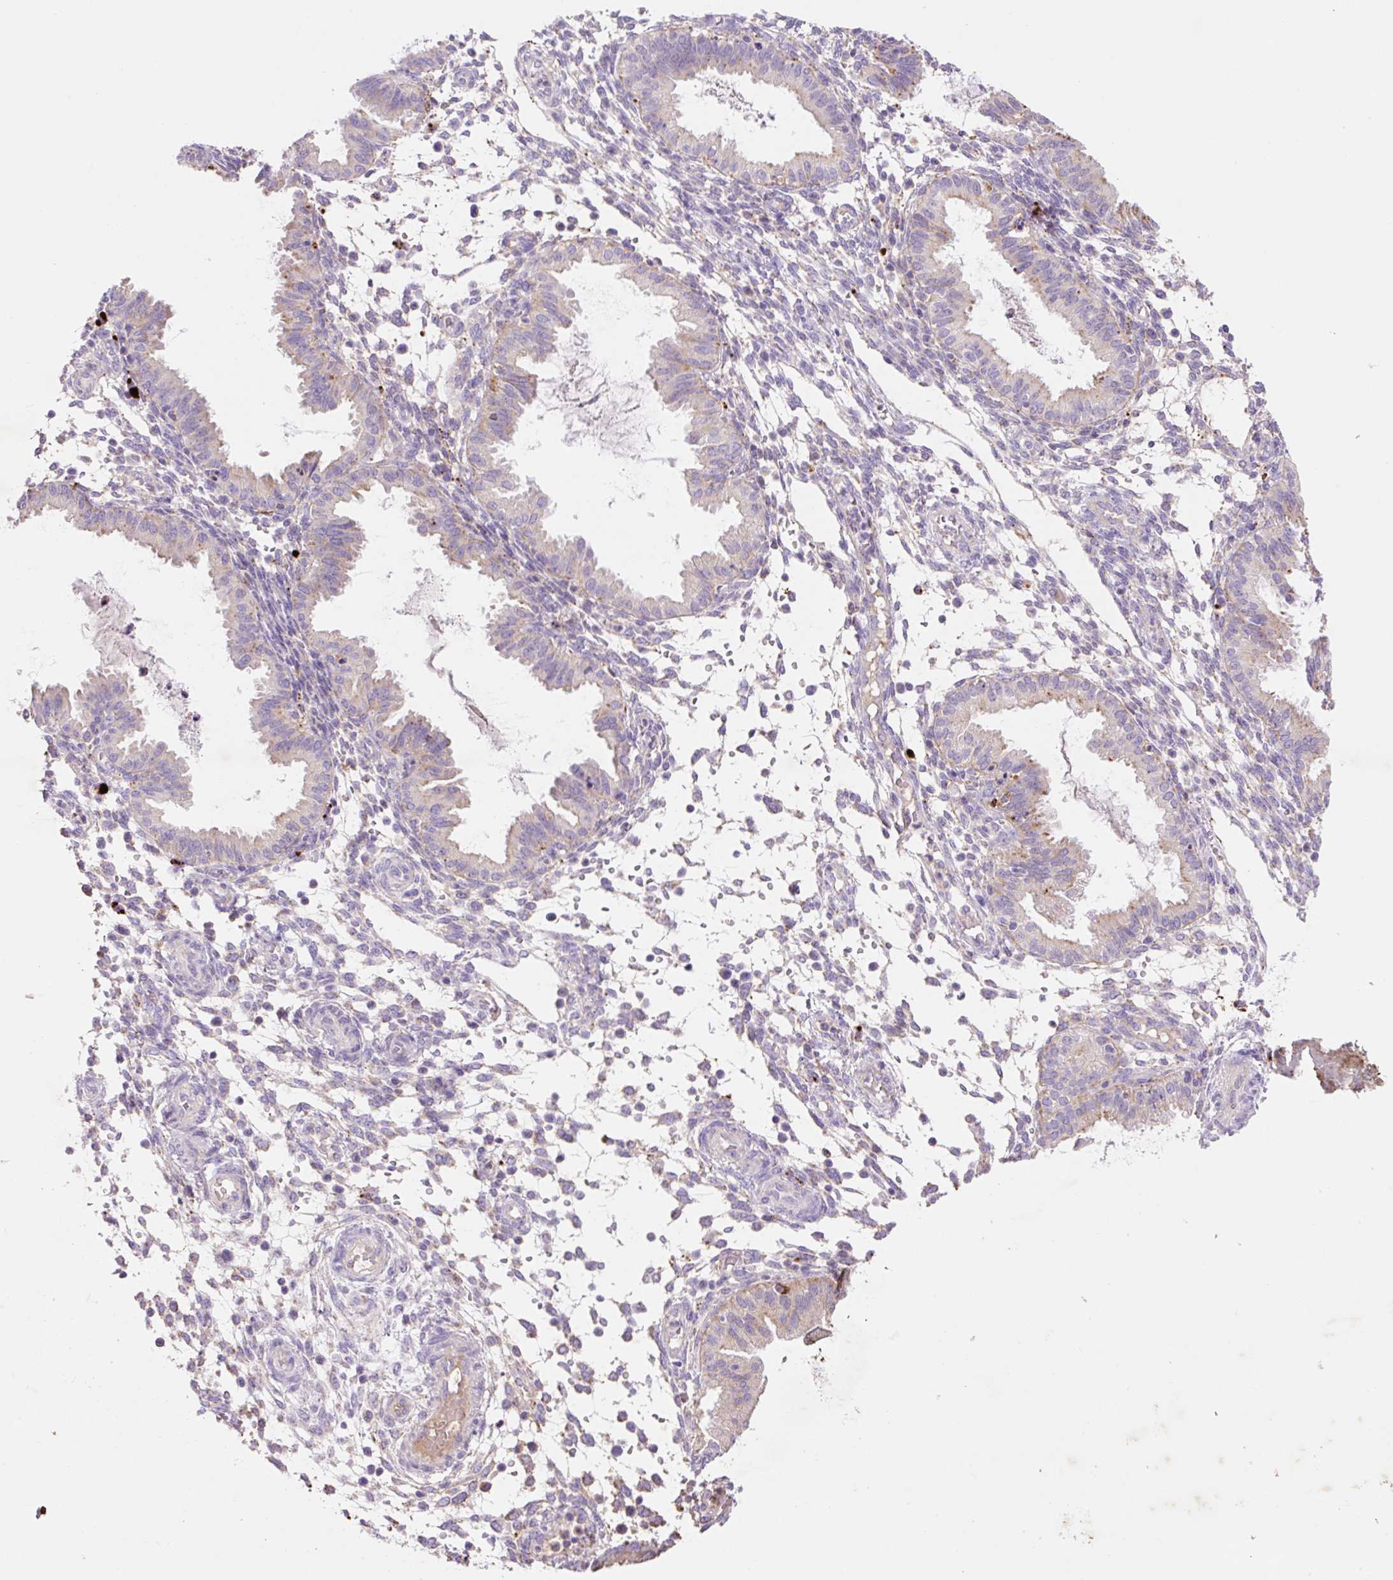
{"staining": {"intensity": "negative", "quantity": "none", "location": "none"}, "tissue": "endometrium", "cell_type": "Cells in endometrial stroma", "image_type": "normal", "snomed": [{"axis": "morphology", "description": "Normal tissue, NOS"}, {"axis": "topography", "description": "Endometrium"}], "caption": "Immunohistochemistry (IHC) micrograph of normal human endometrium stained for a protein (brown), which reveals no positivity in cells in endometrial stroma. (Stains: DAB immunohistochemistry (IHC) with hematoxylin counter stain, Microscopy: brightfield microscopy at high magnification).", "gene": "HEXA", "patient": {"sex": "female", "age": 33}}